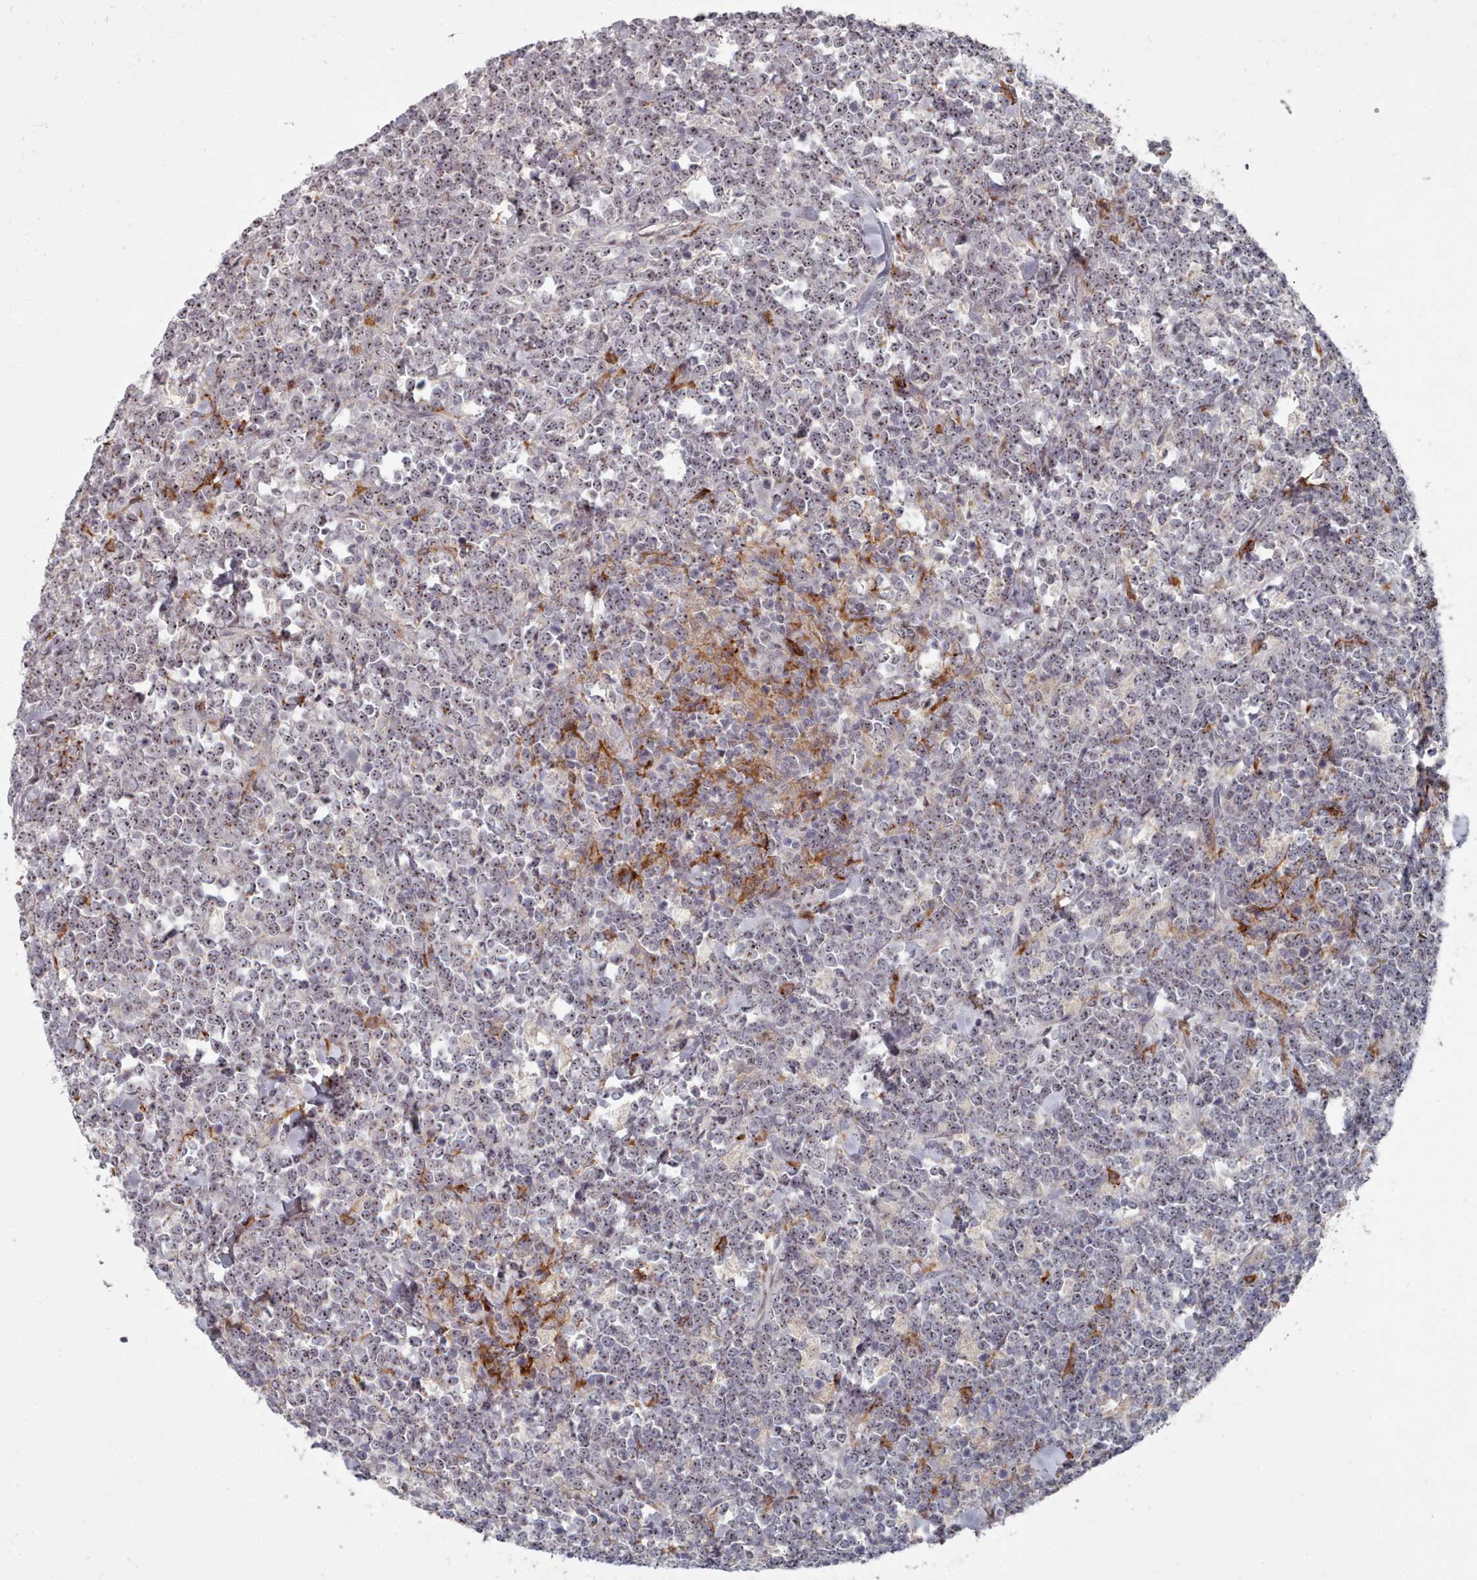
{"staining": {"intensity": "negative", "quantity": "none", "location": "none"}, "tissue": "lymphoma", "cell_type": "Tumor cells", "image_type": "cancer", "snomed": [{"axis": "morphology", "description": "Malignant lymphoma, non-Hodgkin's type, High grade"}, {"axis": "topography", "description": "Small intestine"}, {"axis": "topography", "description": "Colon"}], "caption": "The micrograph displays no significant positivity in tumor cells of lymphoma. The staining was performed using DAB (3,3'-diaminobenzidine) to visualize the protein expression in brown, while the nuclei were stained in blue with hematoxylin (Magnification: 20x).", "gene": "COL8A2", "patient": {"sex": "male", "age": 8}}